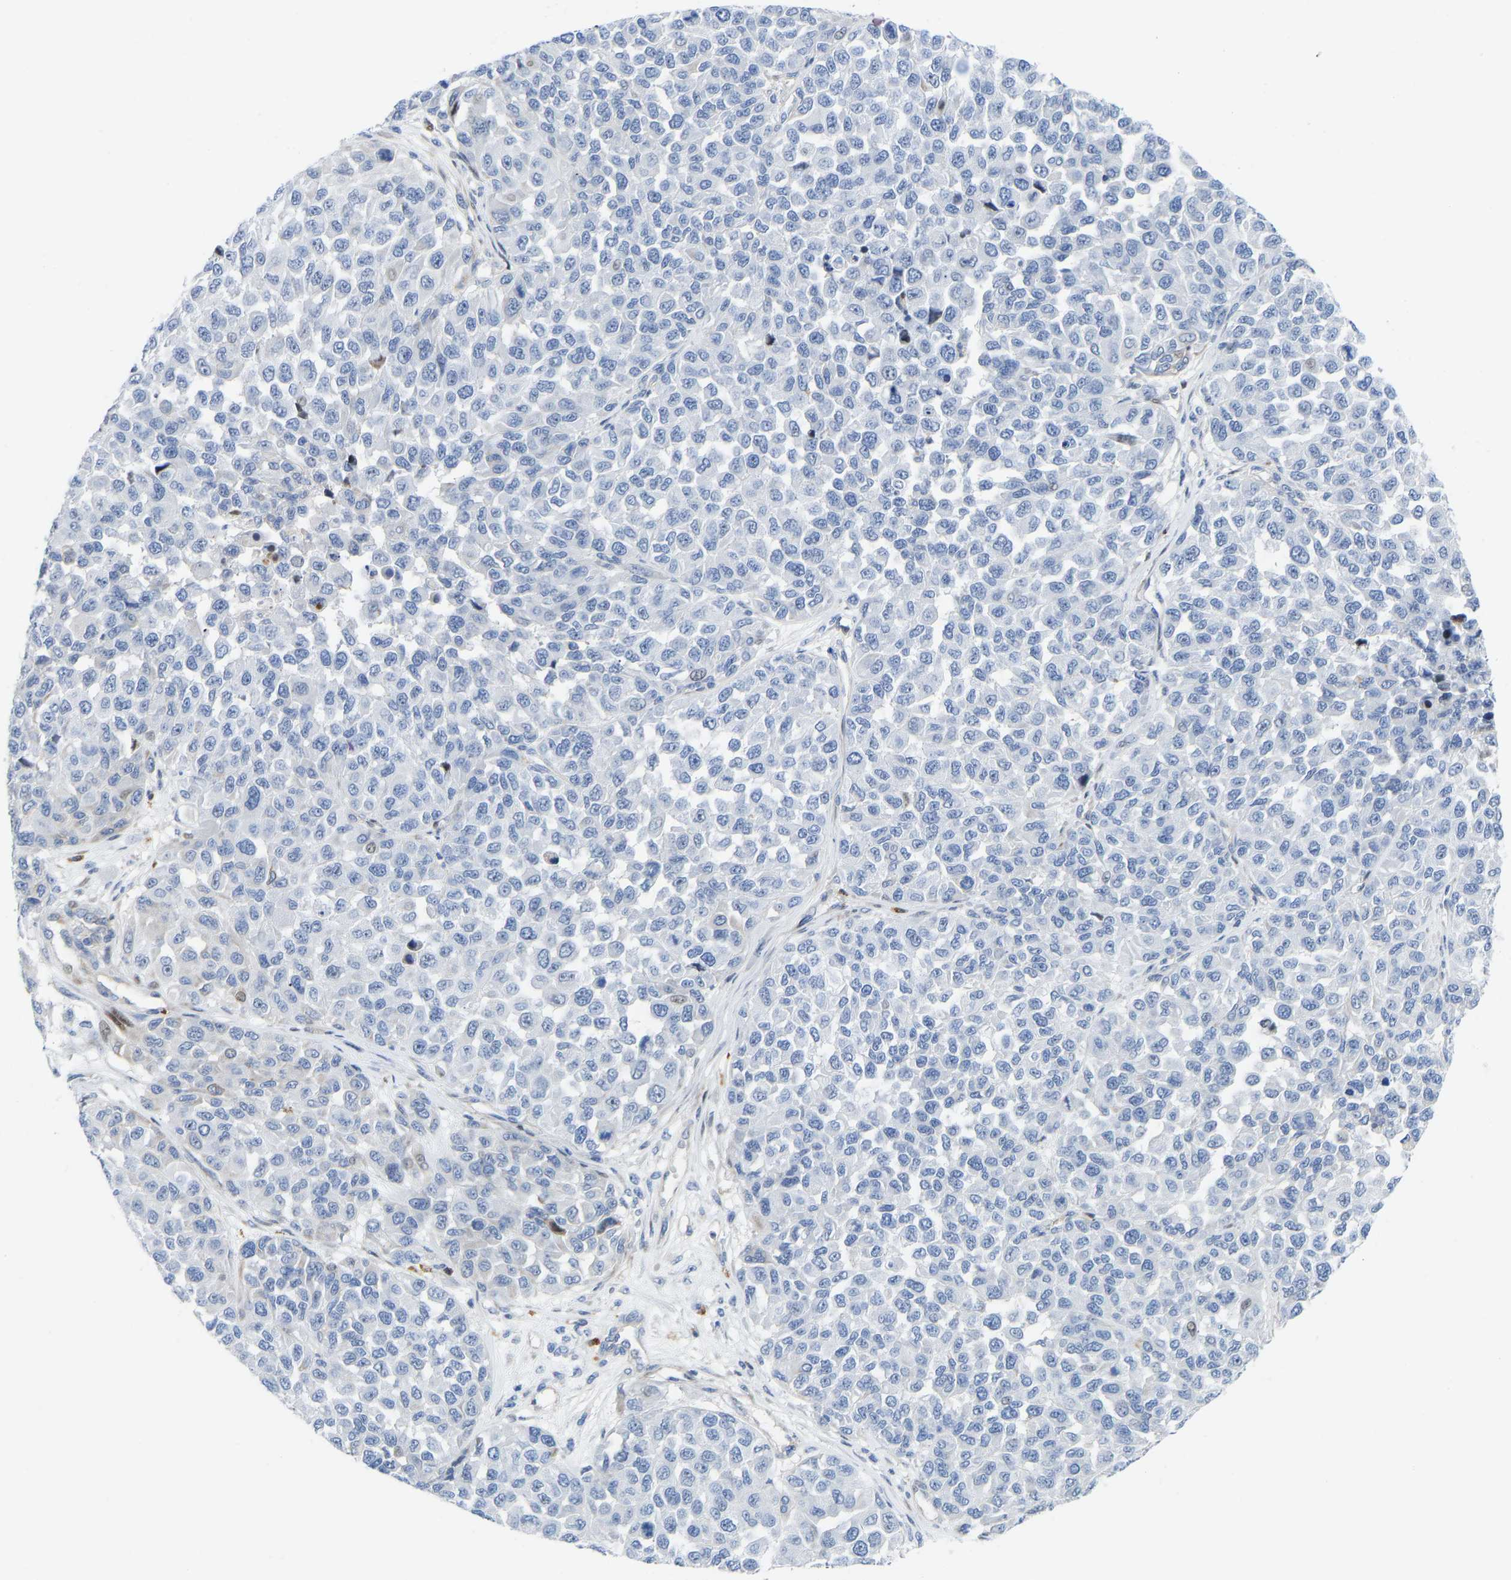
{"staining": {"intensity": "weak", "quantity": "<25%", "location": "nuclear"}, "tissue": "melanoma", "cell_type": "Tumor cells", "image_type": "cancer", "snomed": [{"axis": "morphology", "description": "Malignant melanoma, NOS"}, {"axis": "topography", "description": "Skin"}], "caption": "IHC histopathology image of human melanoma stained for a protein (brown), which reveals no positivity in tumor cells.", "gene": "HDAC5", "patient": {"sex": "male", "age": 62}}